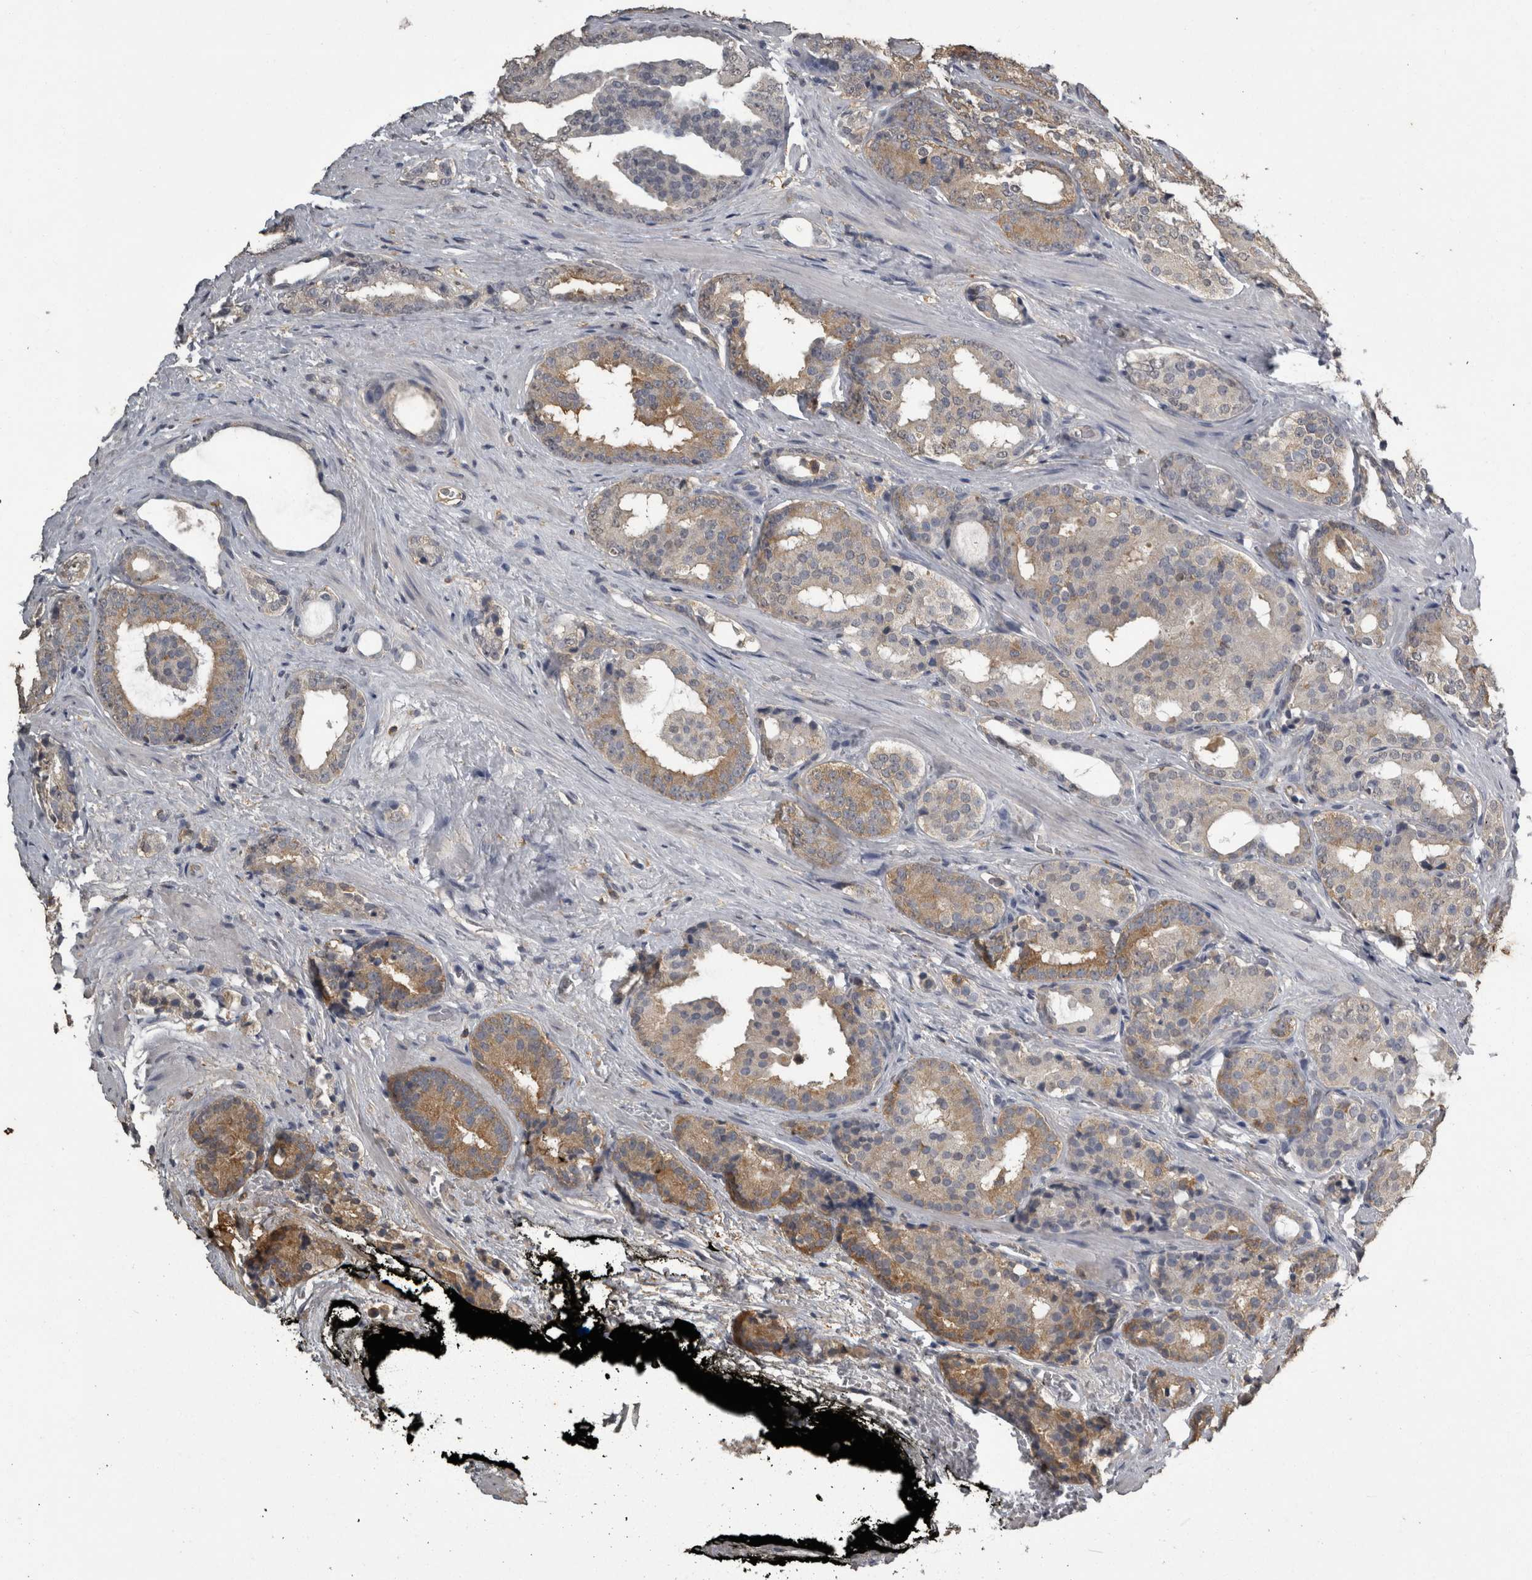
{"staining": {"intensity": "moderate", "quantity": "<25%", "location": "cytoplasmic/membranous"}, "tissue": "prostate cancer", "cell_type": "Tumor cells", "image_type": "cancer", "snomed": [{"axis": "morphology", "description": "Adenocarcinoma, High grade"}, {"axis": "topography", "description": "Prostate"}], "caption": "Tumor cells reveal low levels of moderate cytoplasmic/membranous staining in approximately <25% of cells in human prostate cancer (adenocarcinoma (high-grade)).", "gene": "PIK3AP1", "patient": {"sex": "male", "age": 71}}